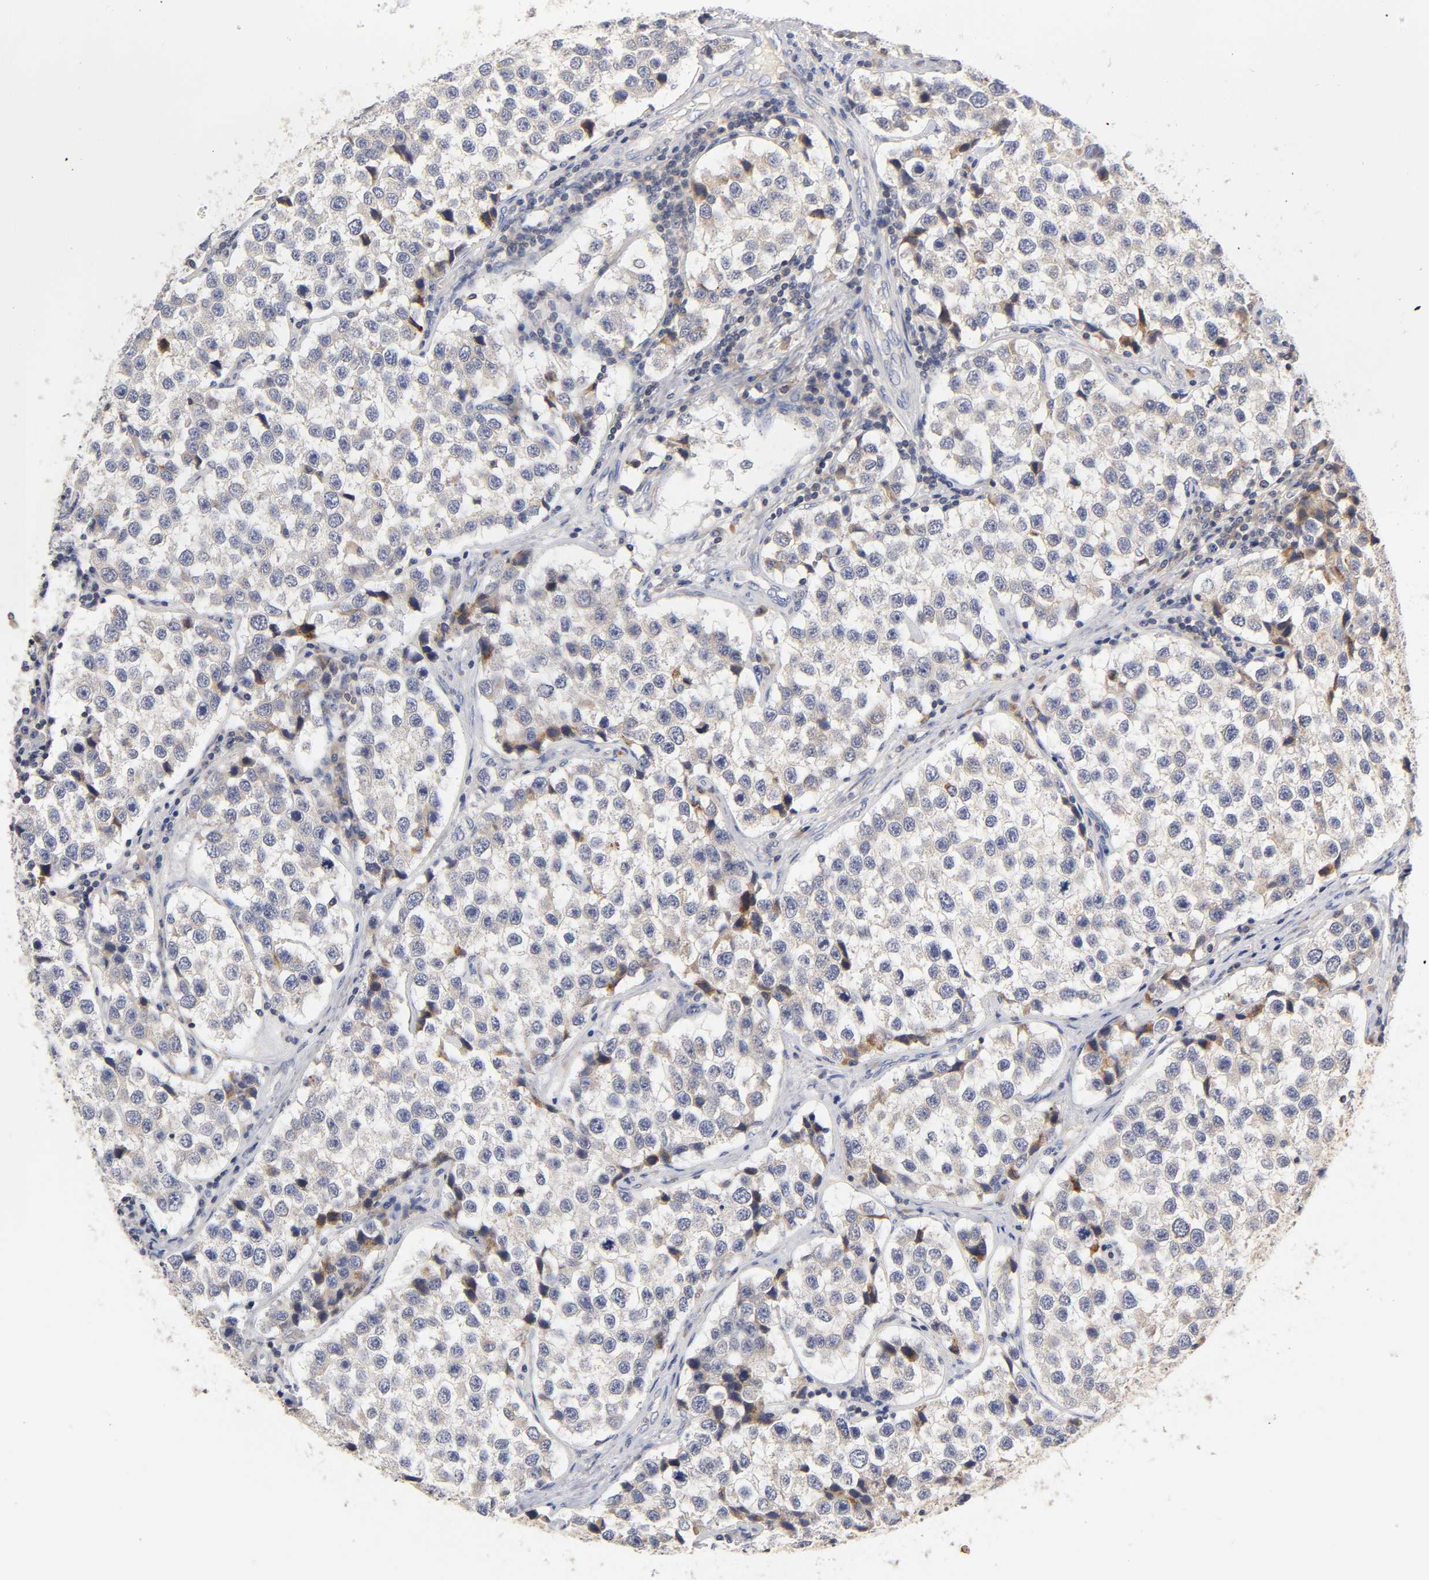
{"staining": {"intensity": "weak", "quantity": "<25%", "location": "cytoplasmic/membranous"}, "tissue": "testis cancer", "cell_type": "Tumor cells", "image_type": "cancer", "snomed": [{"axis": "morphology", "description": "Seminoma, NOS"}, {"axis": "topography", "description": "Testis"}], "caption": "IHC micrograph of testis seminoma stained for a protein (brown), which shows no expression in tumor cells.", "gene": "RHOA", "patient": {"sex": "male", "age": 39}}